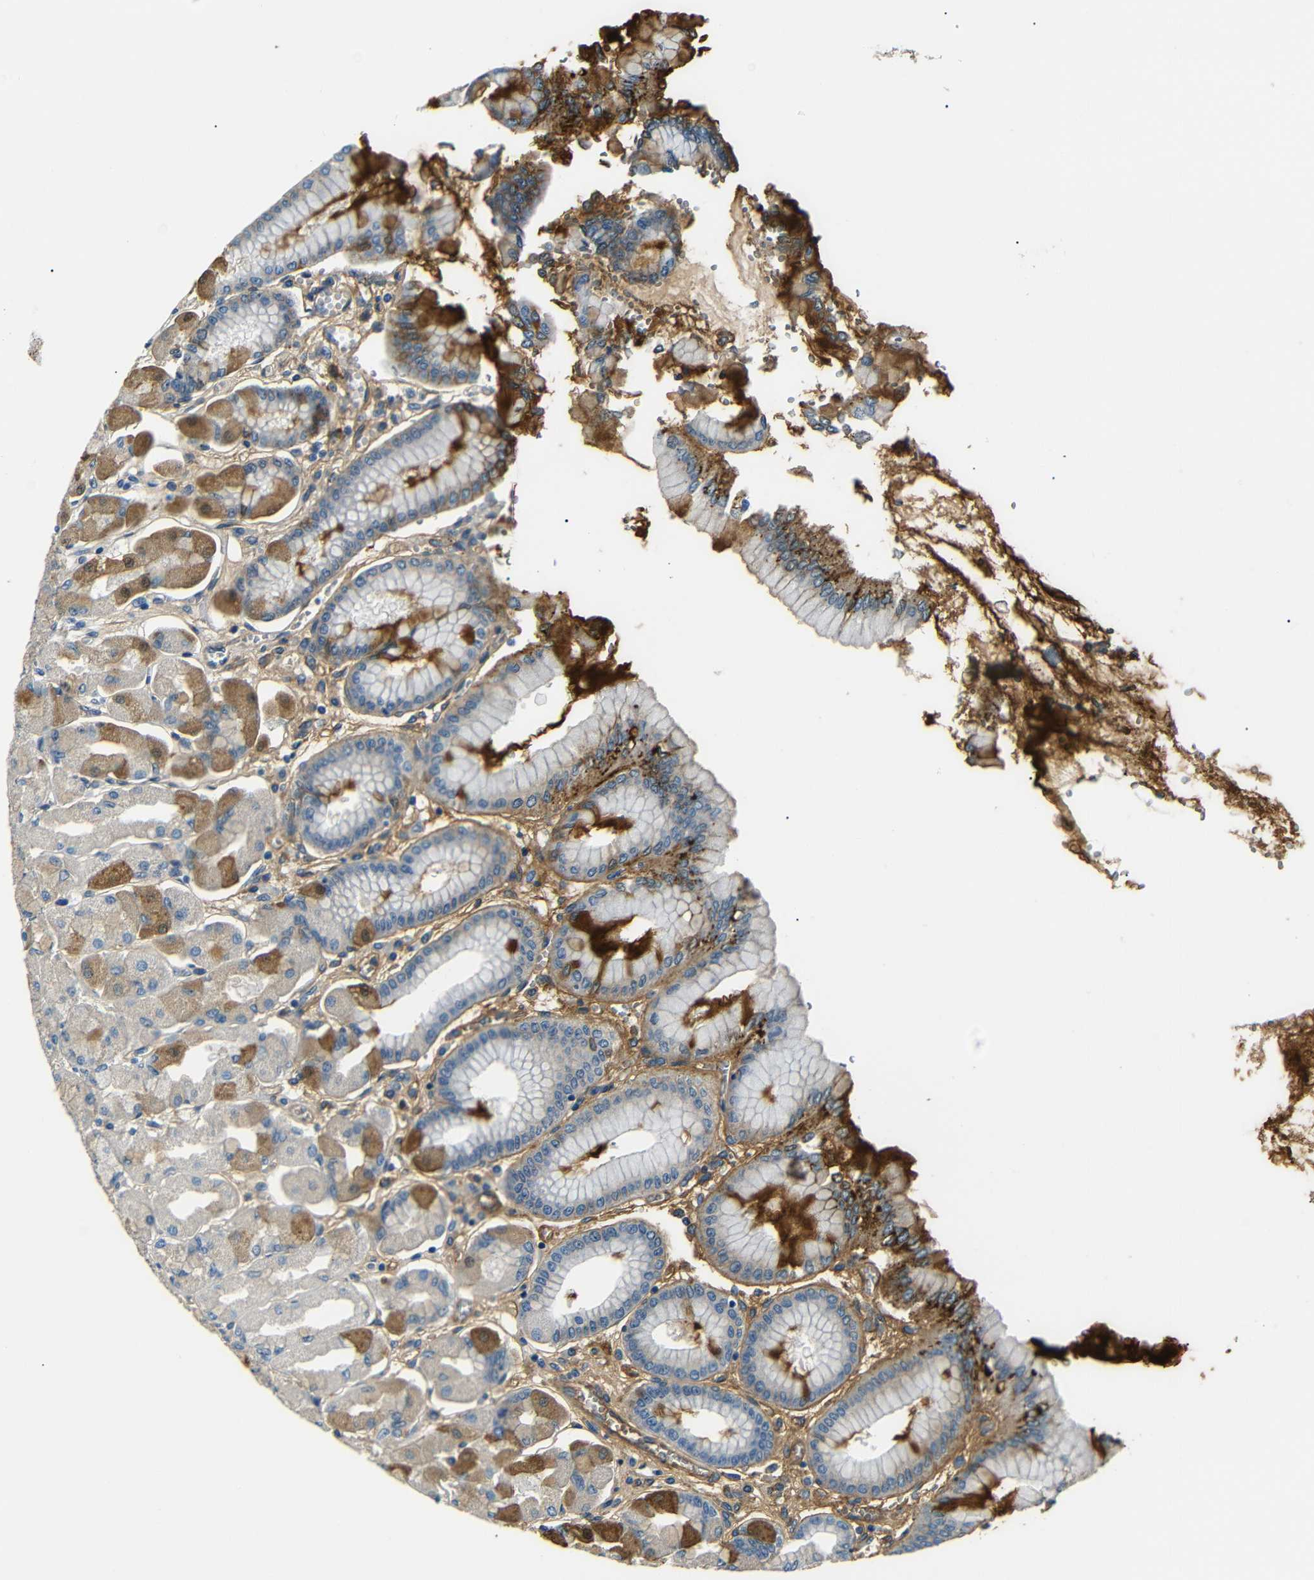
{"staining": {"intensity": "moderate", "quantity": "<25%", "location": "cytoplasmic/membranous"}, "tissue": "stomach", "cell_type": "Glandular cells", "image_type": "normal", "snomed": [{"axis": "morphology", "description": "Normal tissue, NOS"}, {"axis": "topography", "description": "Stomach, upper"}], "caption": "An immunohistochemistry photomicrograph of normal tissue is shown. Protein staining in brown labels moderate cytoplasmic/membranous positivity in stomach within glandular cells.", "gene": "LHCGR", "patient": {"sex": "female", "age": 56}}